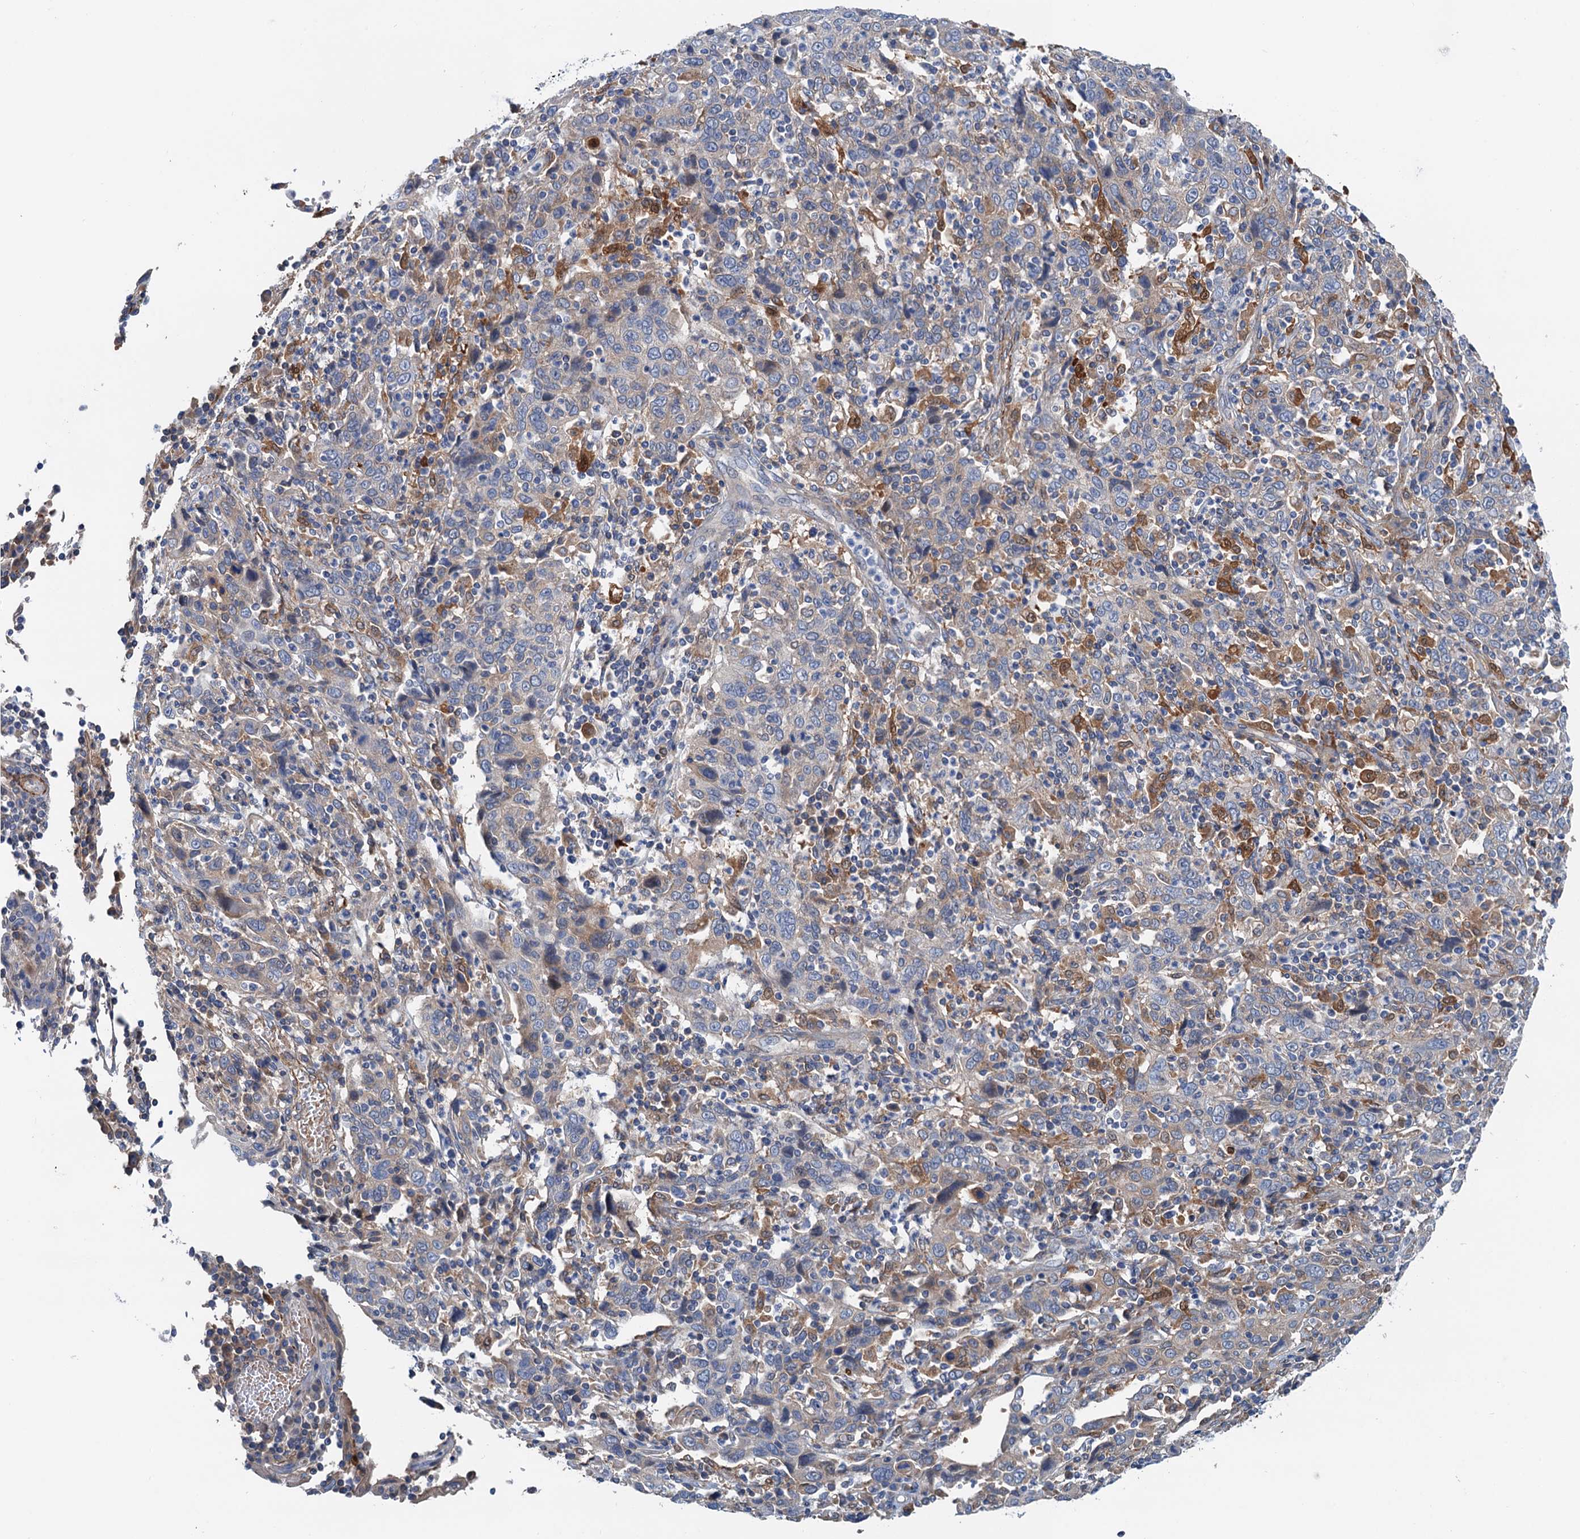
{"staining": {"intensity": "weak", "quantity": "<25%", "location": "cytoplasmic/membranous"}, "tissue": "cervical cancer", "cell_type": "Tumor cells", "image_type": "cancer", "snomed": [{"axis": "morphology", "description": "Squamous cell carcinoma, NOS"}, {"axis": "topography", "description": "Cervix"}], "caption": "Cervical squamous cell carcinoma stained for a protein using immunohistochemistry (IHC) exhibits no positivity tumor cells.", "gene": "CSTPP1", "patient": {"sex": "female", "age": 46}}